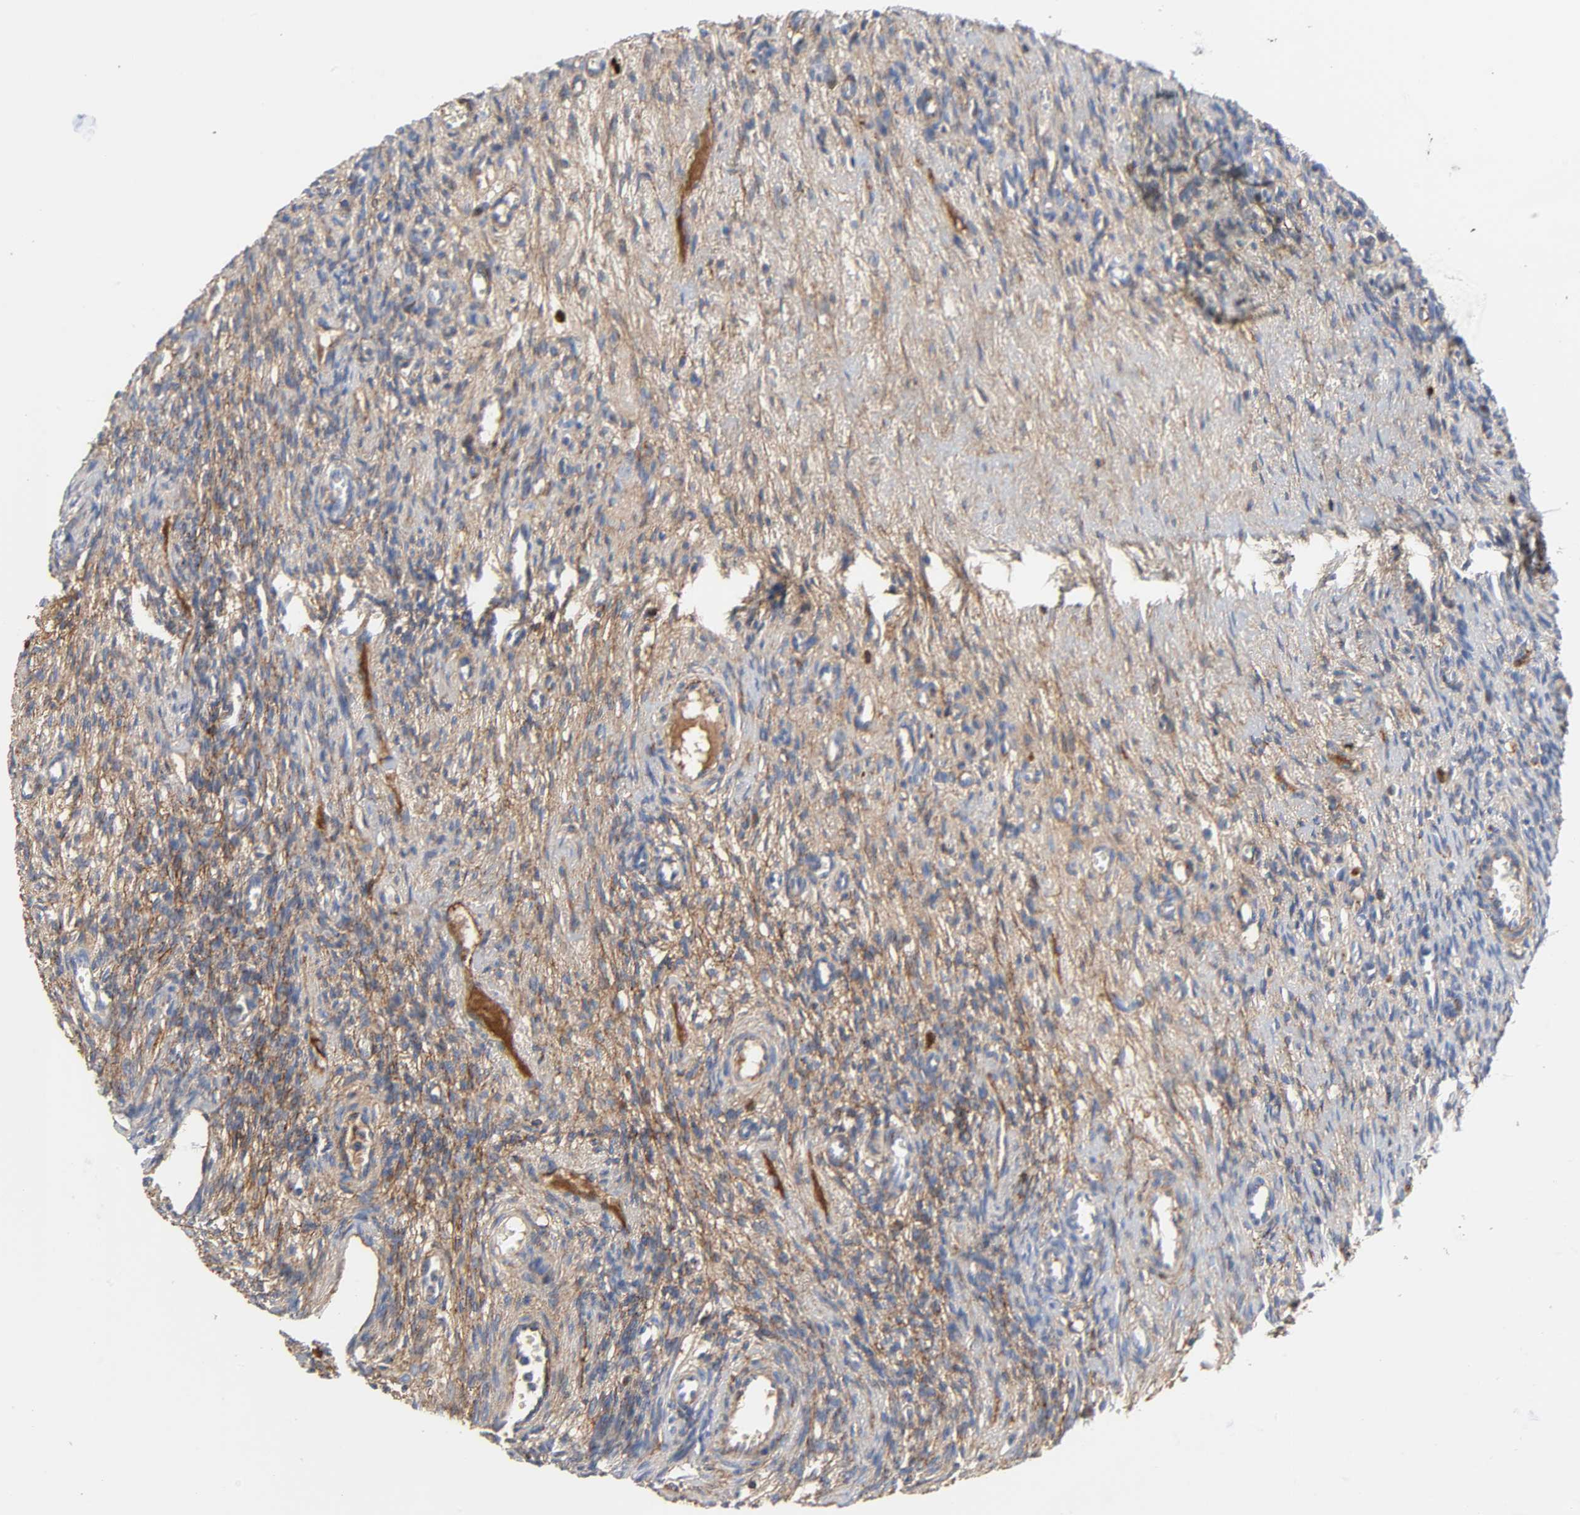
{"staining": {"intensity": "strong", "quantity": ">75%", "location": "cytoplasmic/membranous"}, "tissue": "ovary", "cell_type": "Ovarian stroma cells", "image_type": "normal", "snomed": [{"axis": "morphology", "description": "Normal tissue, NOS"}, {"axis": "topography", "description": "Ovary"}], "caption": "Immunohistochemistry (IHC) of unremarkable ovary demonstrates high levels of strong cytoplasmic/membranous expression in approximately >75% of ovarian stroma cells.", "gene": "FBLN1", "patient": {"sex": "female", "age": 33}}